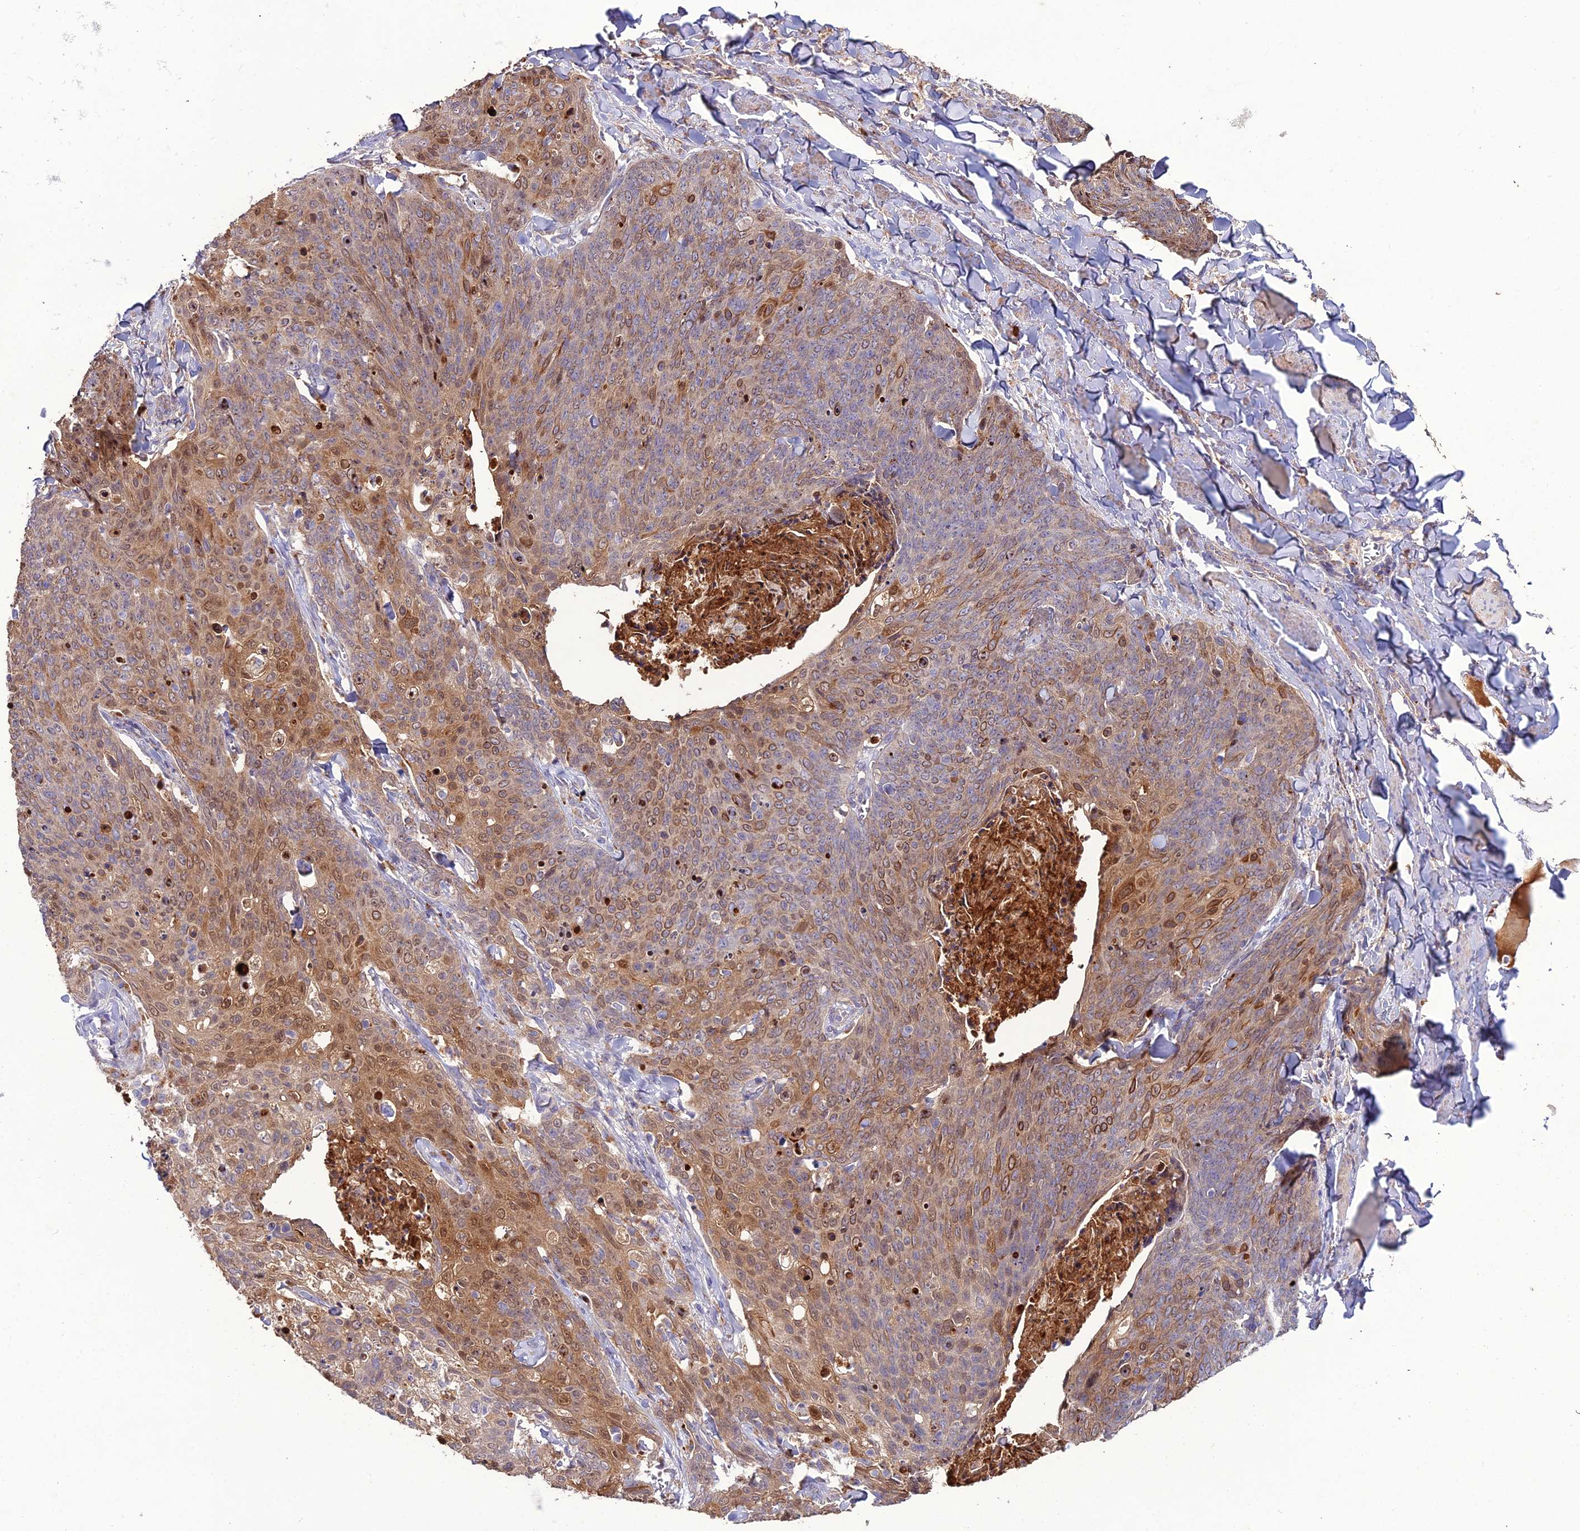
{"staining": {"intensity": "moderate", "quantity": ">75%", "location": "cytoplasmic/membranous,nuclear"}, "tissue": "skin cancer", "cell_type": "Tumor cells", "image_type": "cancer", "snomed": [{"axis": "morphology", "description": "Squamous cell carcinoma, NOS"}, {"axis": "topography", "description": "Skin"}, {"axis": "topography", "description": "Vulva"}], "caption": "Immunohistochemistry histopathology image of neoplastic tissue: human skin cancer stained using immunohistochemistry demonstrates medium levels of moderate protein expression localized specifically in the cytoplasmic/membranous and nuclear of tumor cells, appearing as a cytoplasmic/membranous and nuclear brown color.", "gene": "EID2", "patient": {"sex": "female", "age": 85}}